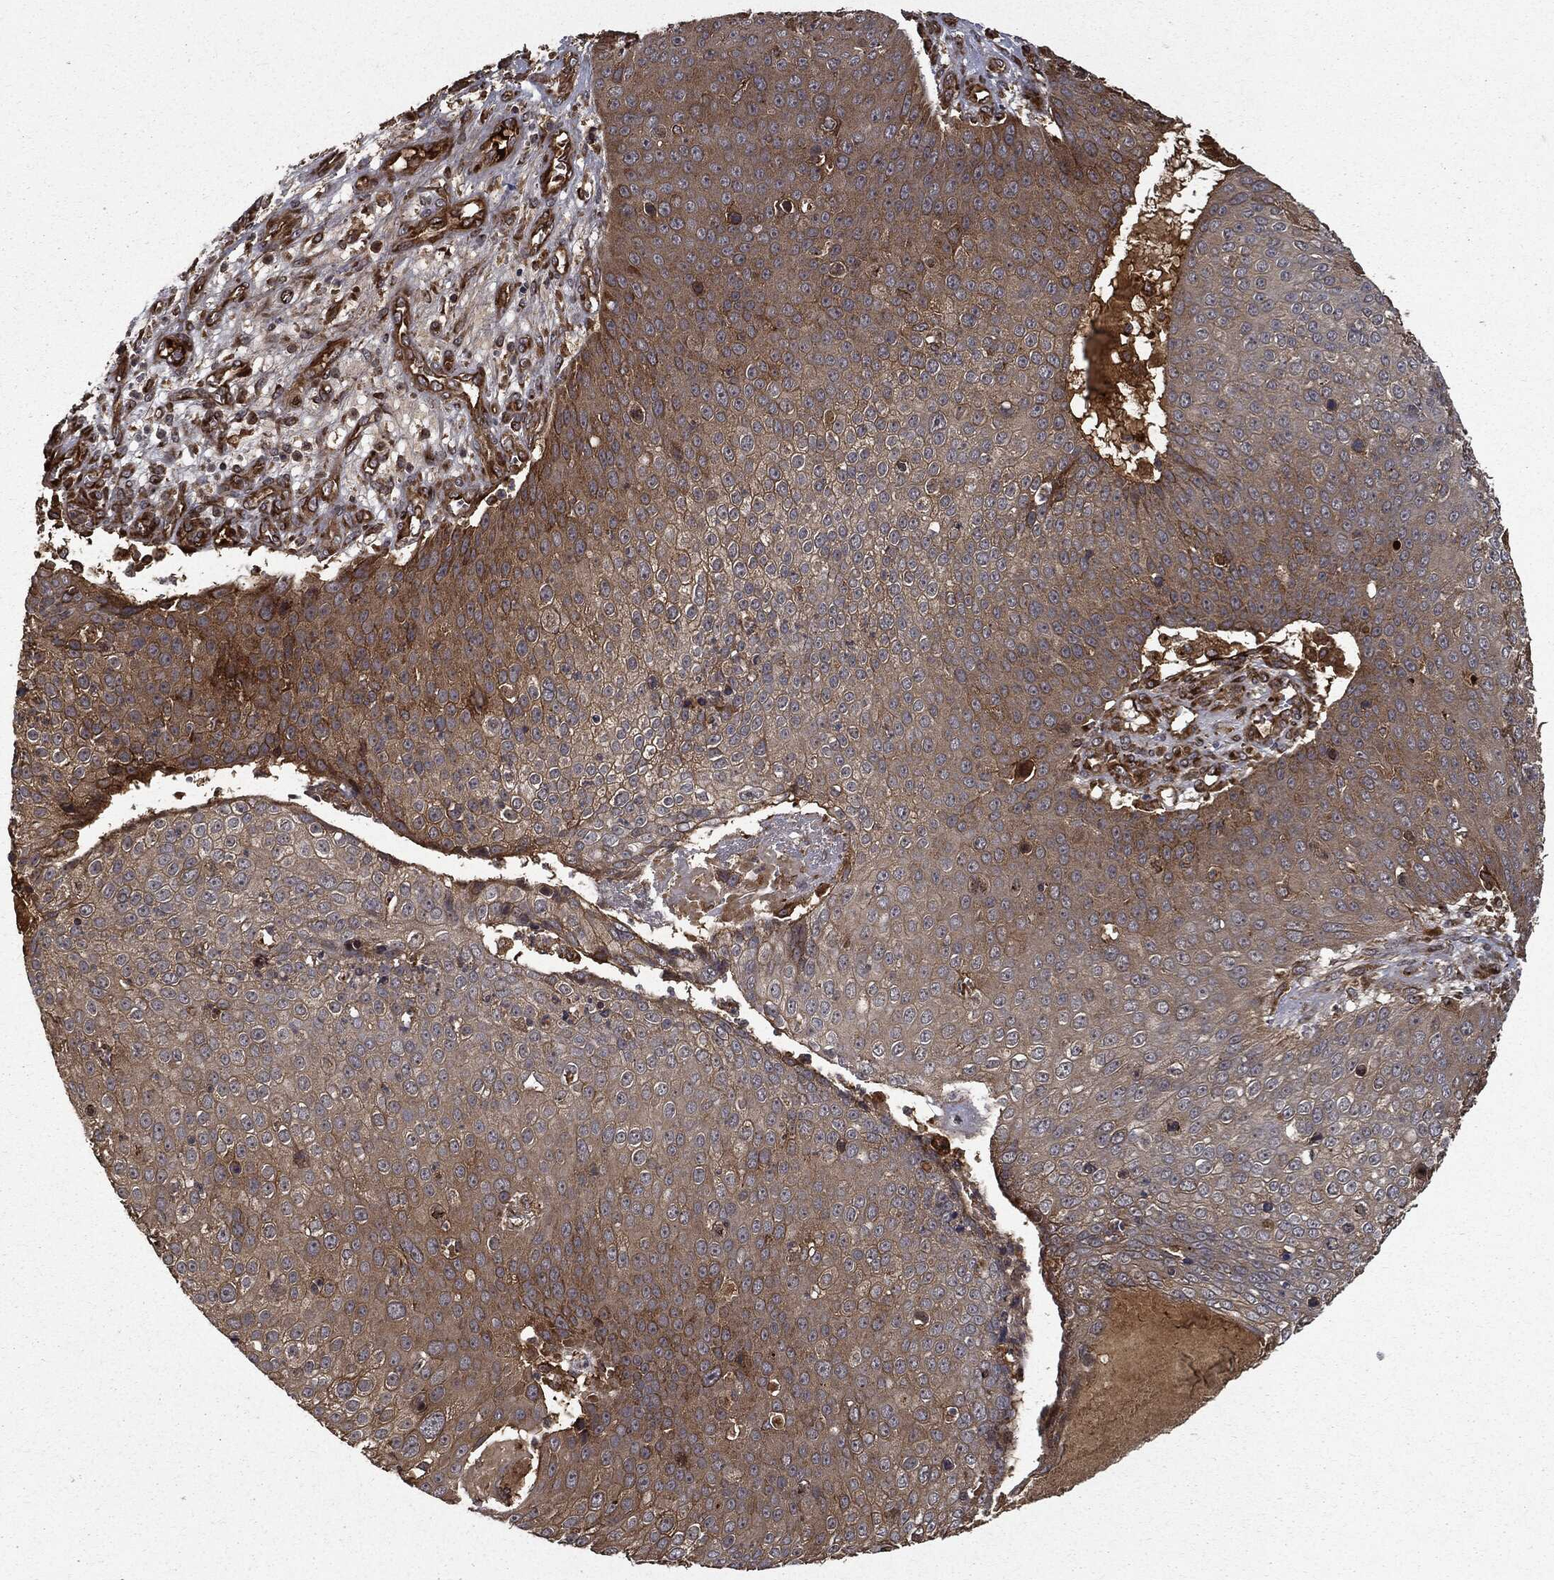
{"staining": {"intensity": "moderate", "quantity": "<25%", "location": "cytoplasmic/membranous"}, "tissue": "skin cancer", "cell_type": "Tumor cells", "image_type": "cancer", "snomed": [{"axis": "morphology", "description": "Squamous cell carcinoma, NOS"}, {"axis": "topography", "description": "Skin"}], "caption": "A low amount of moderate cytoplasmic/membranous positivity is appreciated in approximately <25% of tumor cells in skin cancer tissue.", "gene": "HTT", "patient": {"sex": "male", "age": 71}}